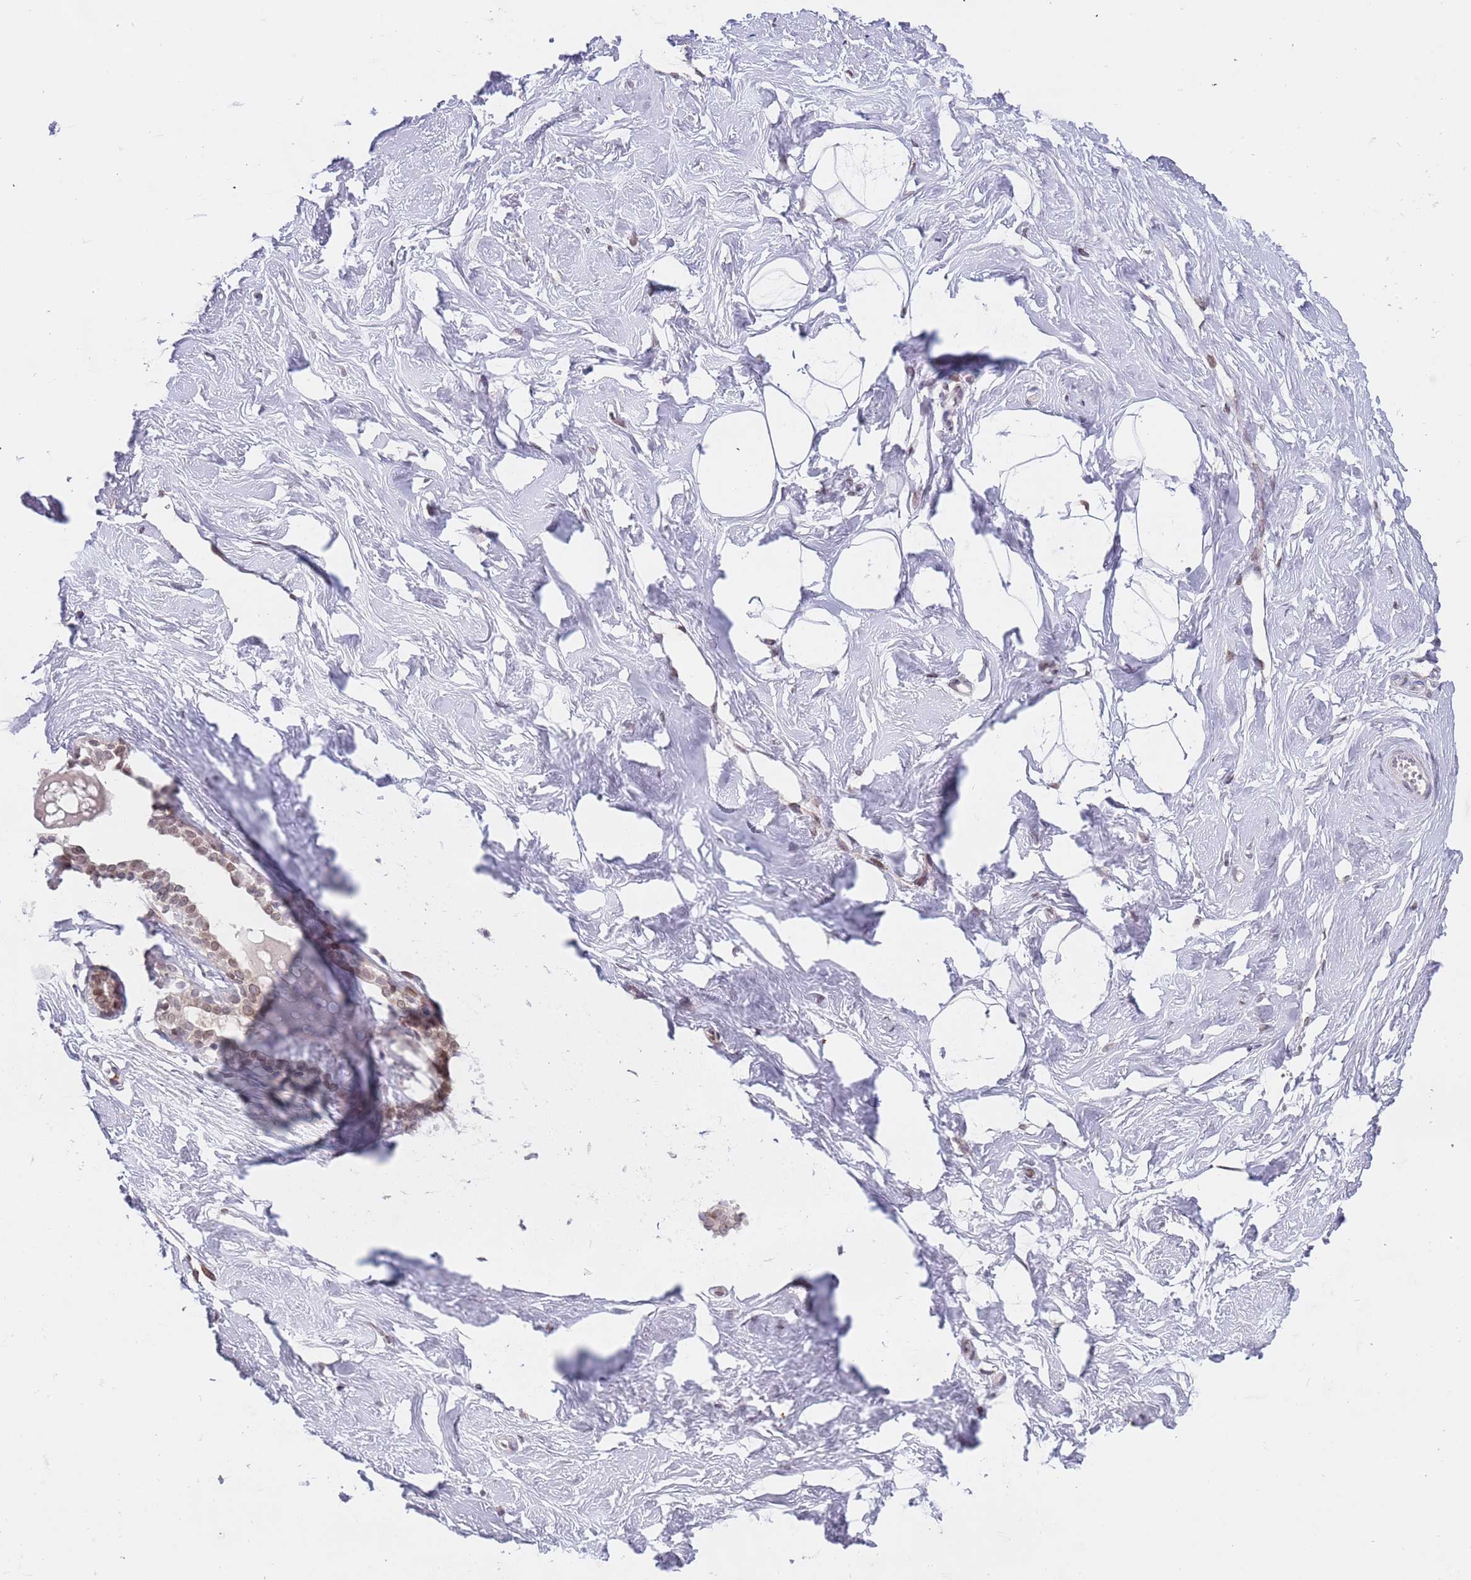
{"staining": {"intensity": "negative", "quantity": "none", "location": "none"}, "tissue": "breast", "cell_type": "Adipocytes", "image_type": "normal", "snomed": [{"axis": "morphology", "description": "Normal tissue, NOS"}, {"axis": "morphology", "description": "Adenoma, NOS"}, {"axis": "topography", "description": "Breast"}], "caption": "Micrograph shows no protein staining in adipocytes of normal breast.", "gene": "KLHDC2", "patient": {"sex": "female", "age": 23}}